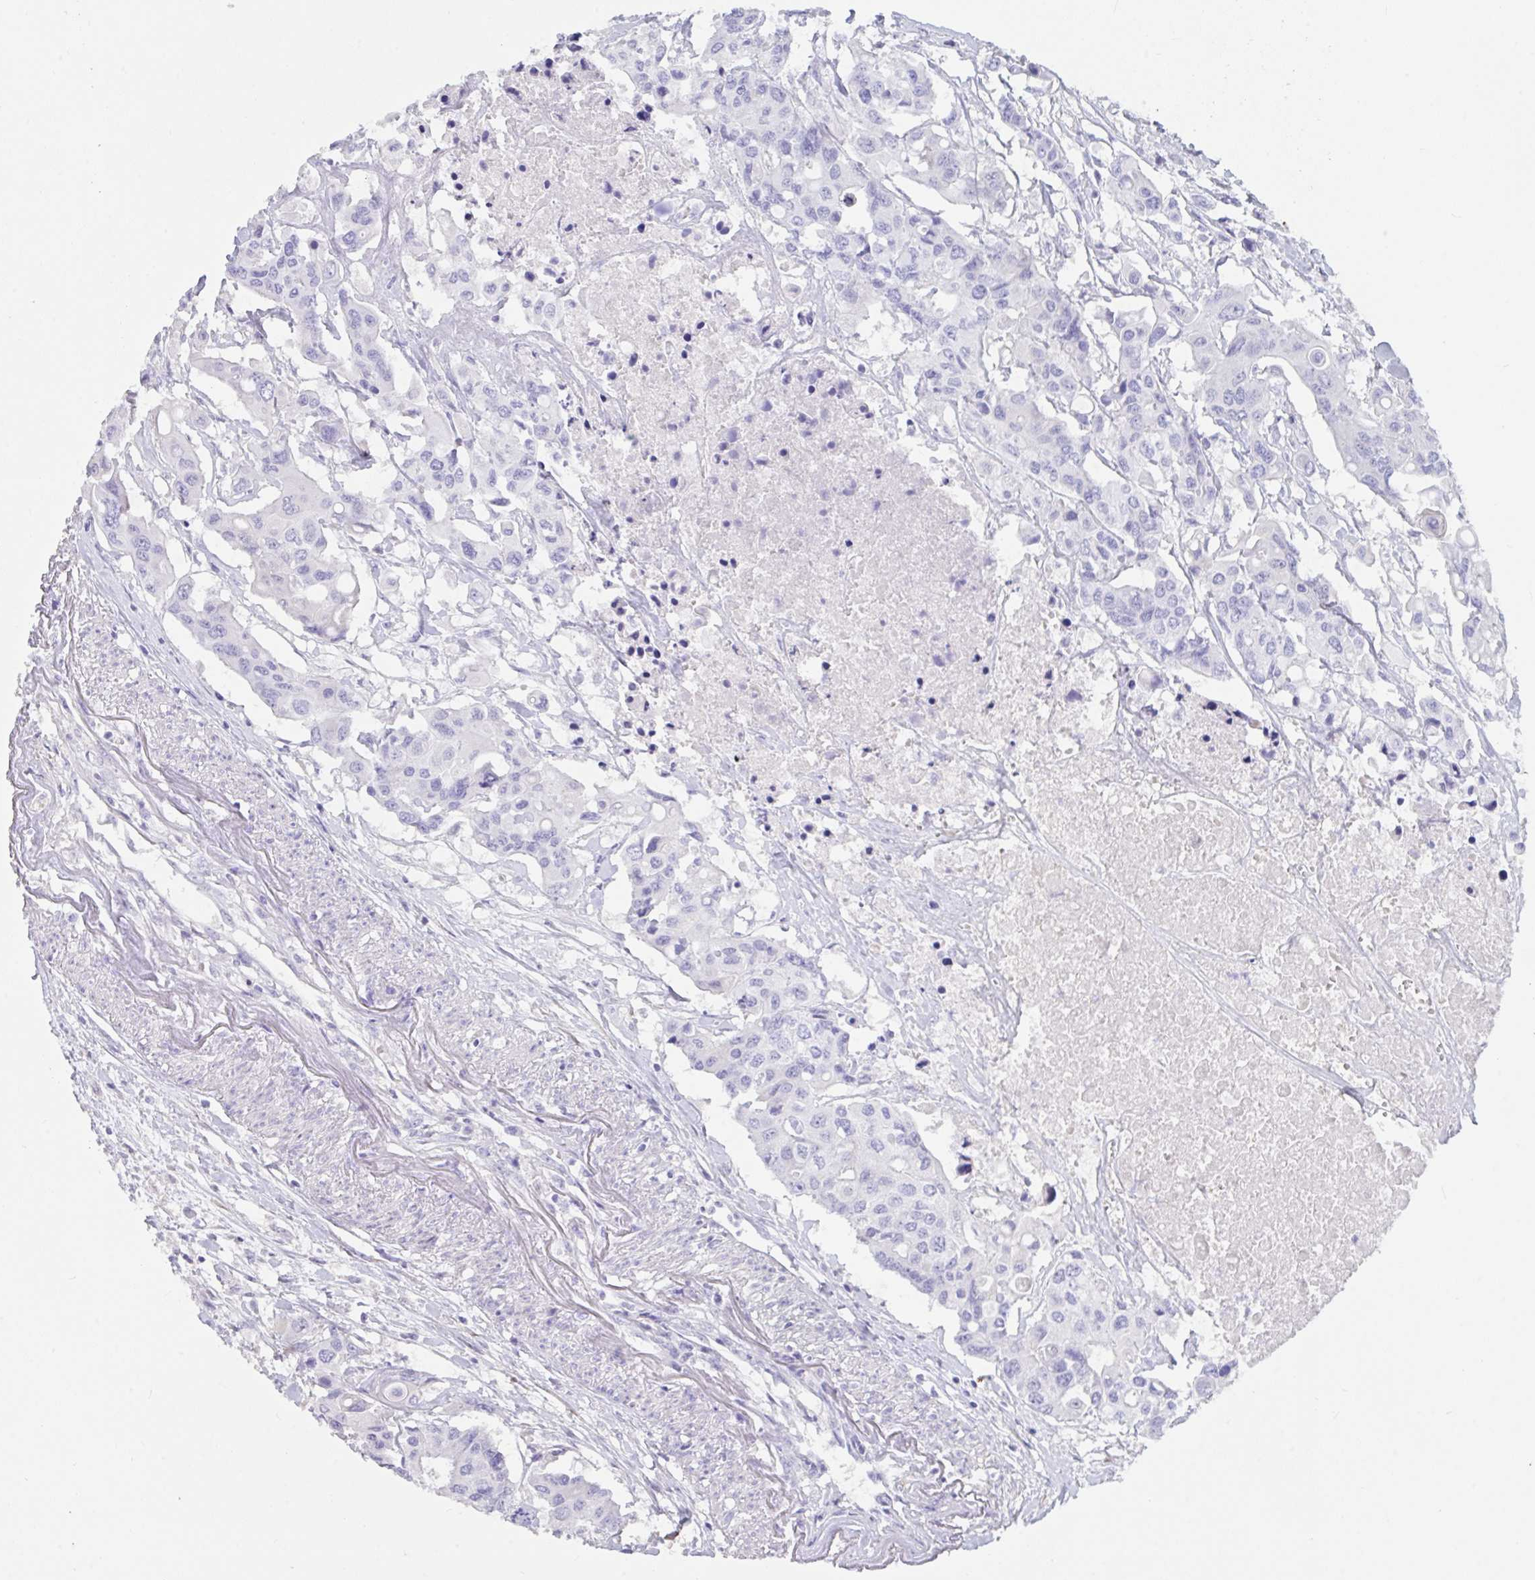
{"staining": {"intensity": "negative", "quantity": "none", "location": "none"}, "tissue": "colorectal cancer", "cell_type": "Tumor cells", "image_type": "cancer", "snomed": [{"axis": "morphology", "description": "Adenocarcinoma, NOS"}, {"axis": "topography", "description": "Colon"}], "caption": "The photomicrograph reveals no staining of tumor cells in colorectal adenocarcinoma. The staining is performed using DAB brown chromogen with nuclei counter-stained in using hematoxylin.", "gene": "TNNC1", "patient": {"sex": "male", "age": 77}}